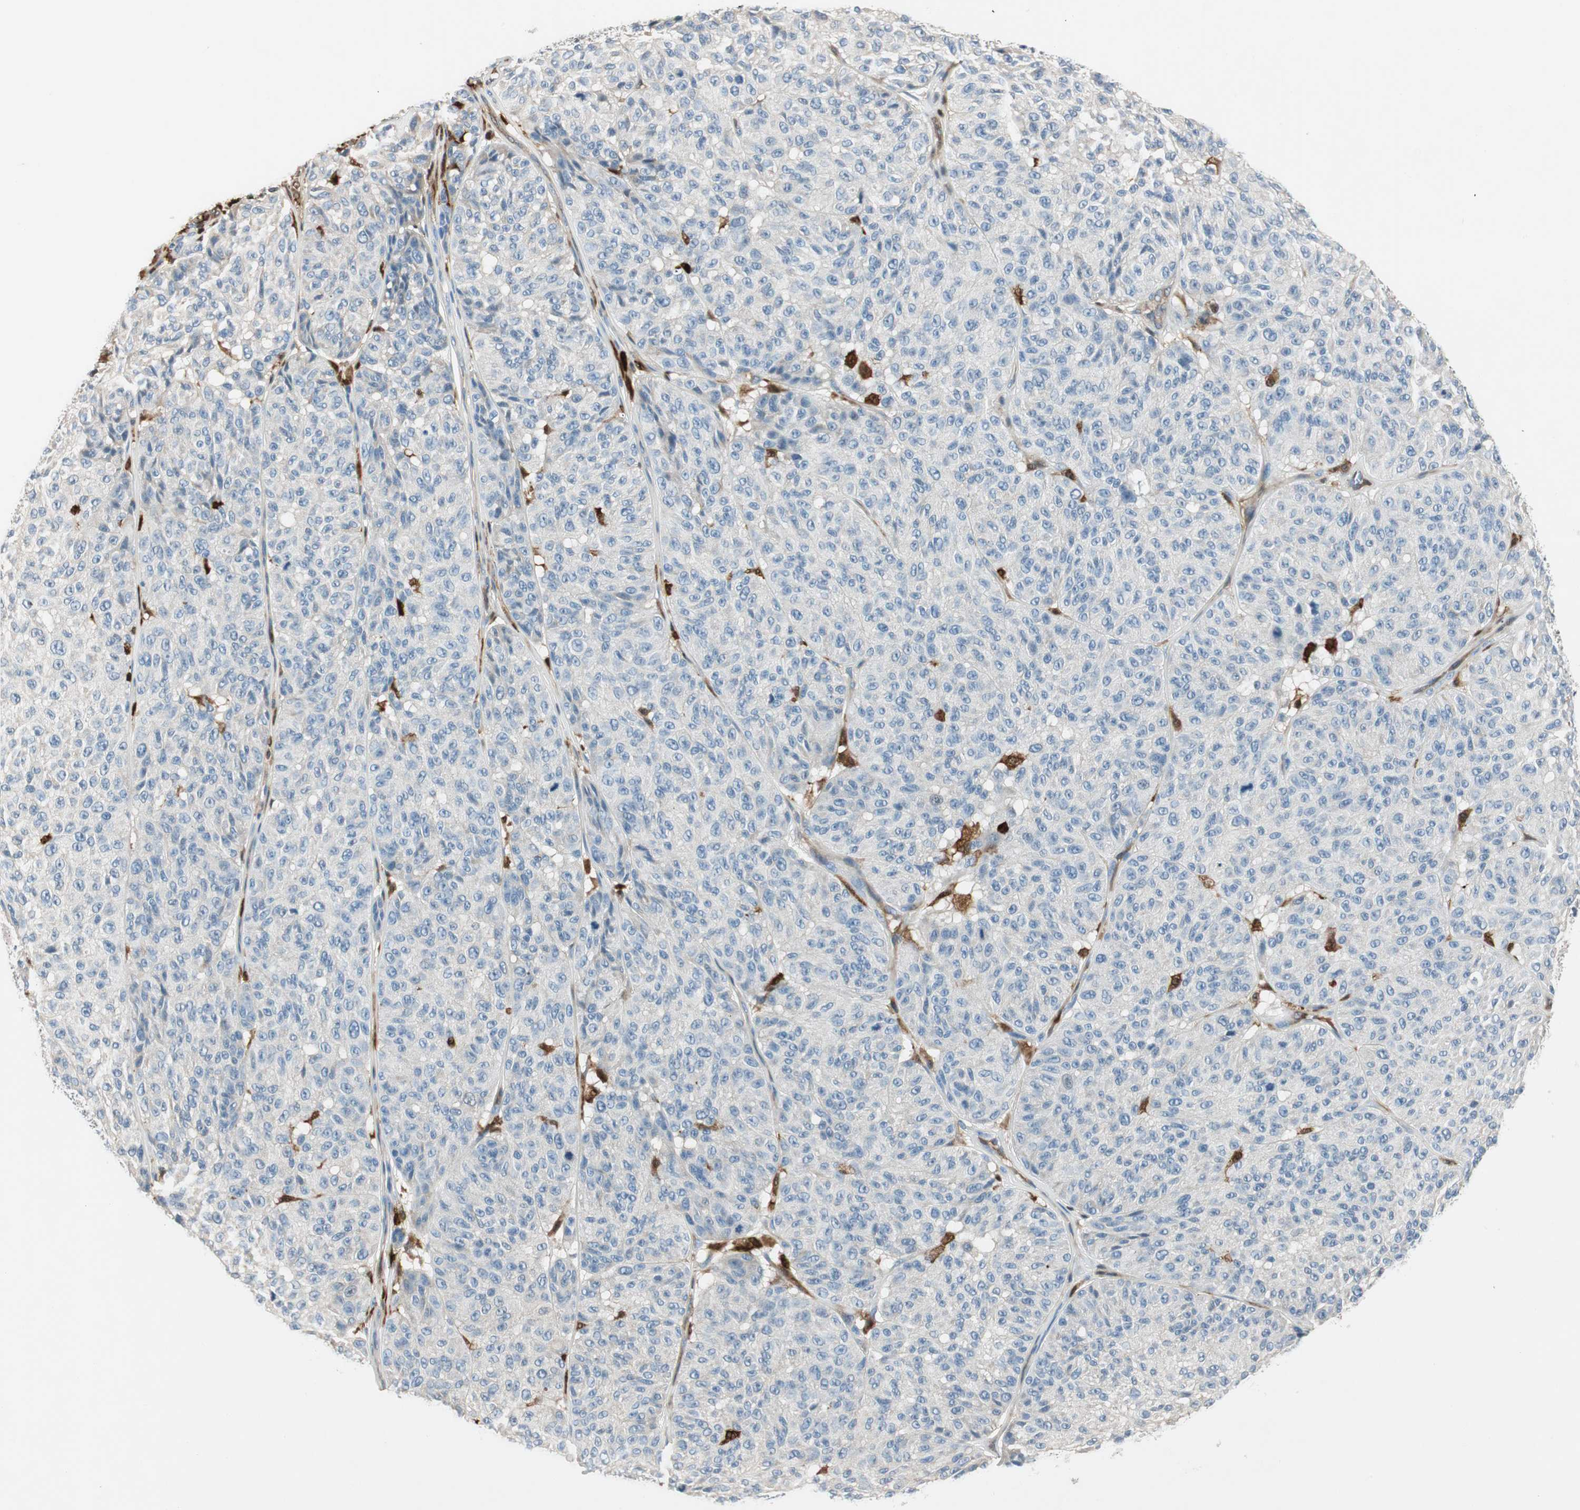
{"staining": {"intensity": "negative", "quantity": "none", "location": "none"}, "tissue": "melanoma", "cell_type": "Tumor cells", "image_type": "cancer", "snomed": [{"axis": "morphology", "description": "Malignant melanoma, NOS"}, {"axis": "topography", "description": "Skin"}], "caption": "Tumor cells show no significant protein expression in melanoma.", "gene": "COTL1", "patient": {"sex": "female", "age": 46}}